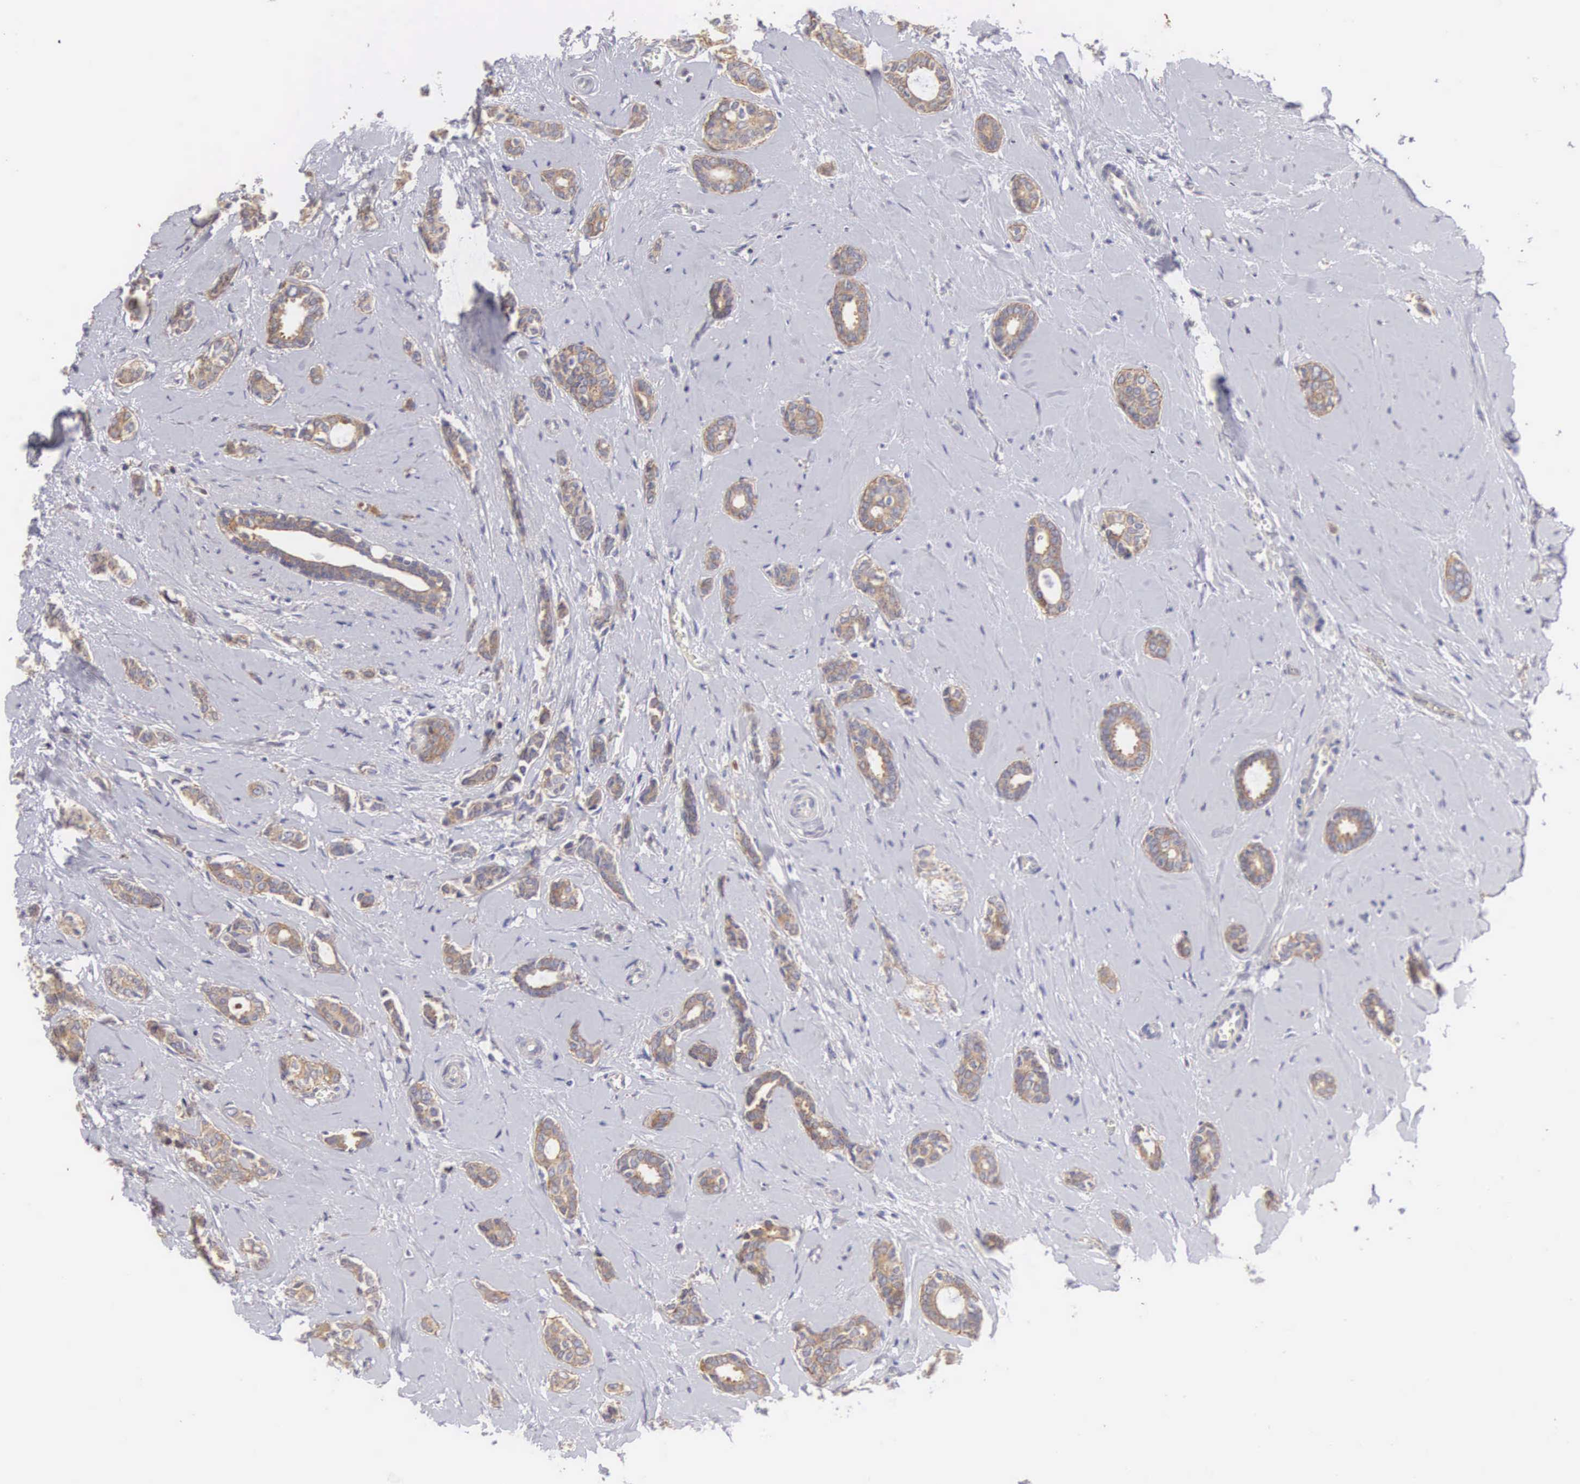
{"staining": {"intensity": "moderate", "quantity": ">75%", "location": "cytoplasmic/membranous"}, "tissue": "breast cancer", "cell_type": "Tumor cells", "image_type": "cancer", "snomed": [{"axis": "morphology", "description": "Duct carcinoma"}, {"axis": "topography", "description": "Breast"}], "caption": "This is an image of immunohistochemistry (IHC) staining of breast cancer, which shows moderate expression in the cytoplasmic/membranous of tumor cells.", "gene": "TXLNG", "patient": {"sex": "female", "age": 50}}